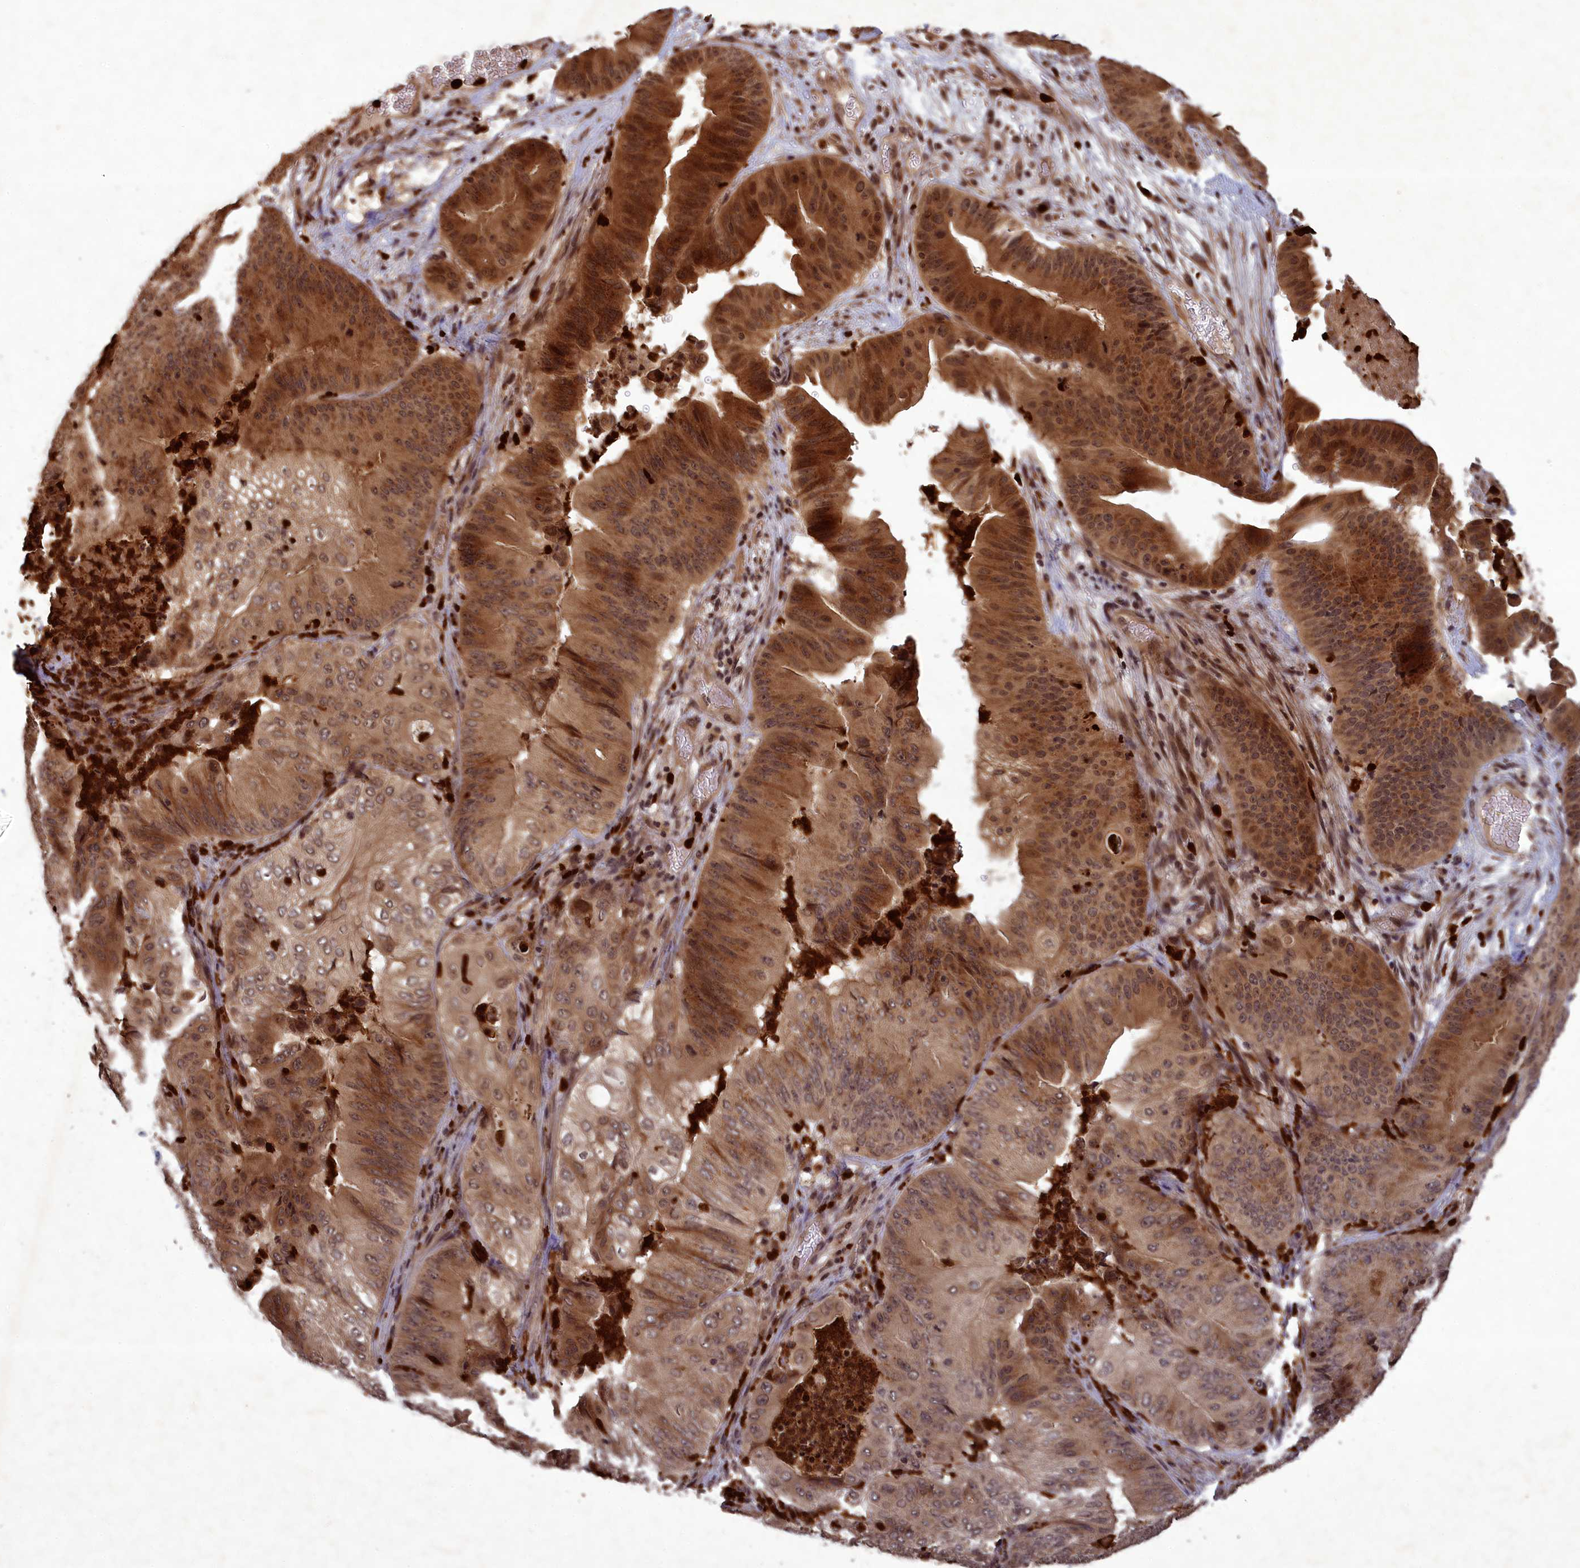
{"staining": {"intensity": "moderate", "quantity": ">75%", "location": "cytoplasmic/membranous,nuclear"}, "tissue": "pancreatic cancer", "cell_type": "Tumor cells", "image_type": "cancer", "snomed": [{"axis": "morphology", "description": "Adenocarcinoma, NOS"}, {"axis": "topography", "description": "Pancreas"}], "caption": "IHC of pancreatic cancer (adenocarcinoma) displays medium levels of moderate cytoplasmic/membranous and nuclear staining in about >75% of tumor cells.", "gene": "SRMS", "patient": {"sex": "female", "age": 77}}